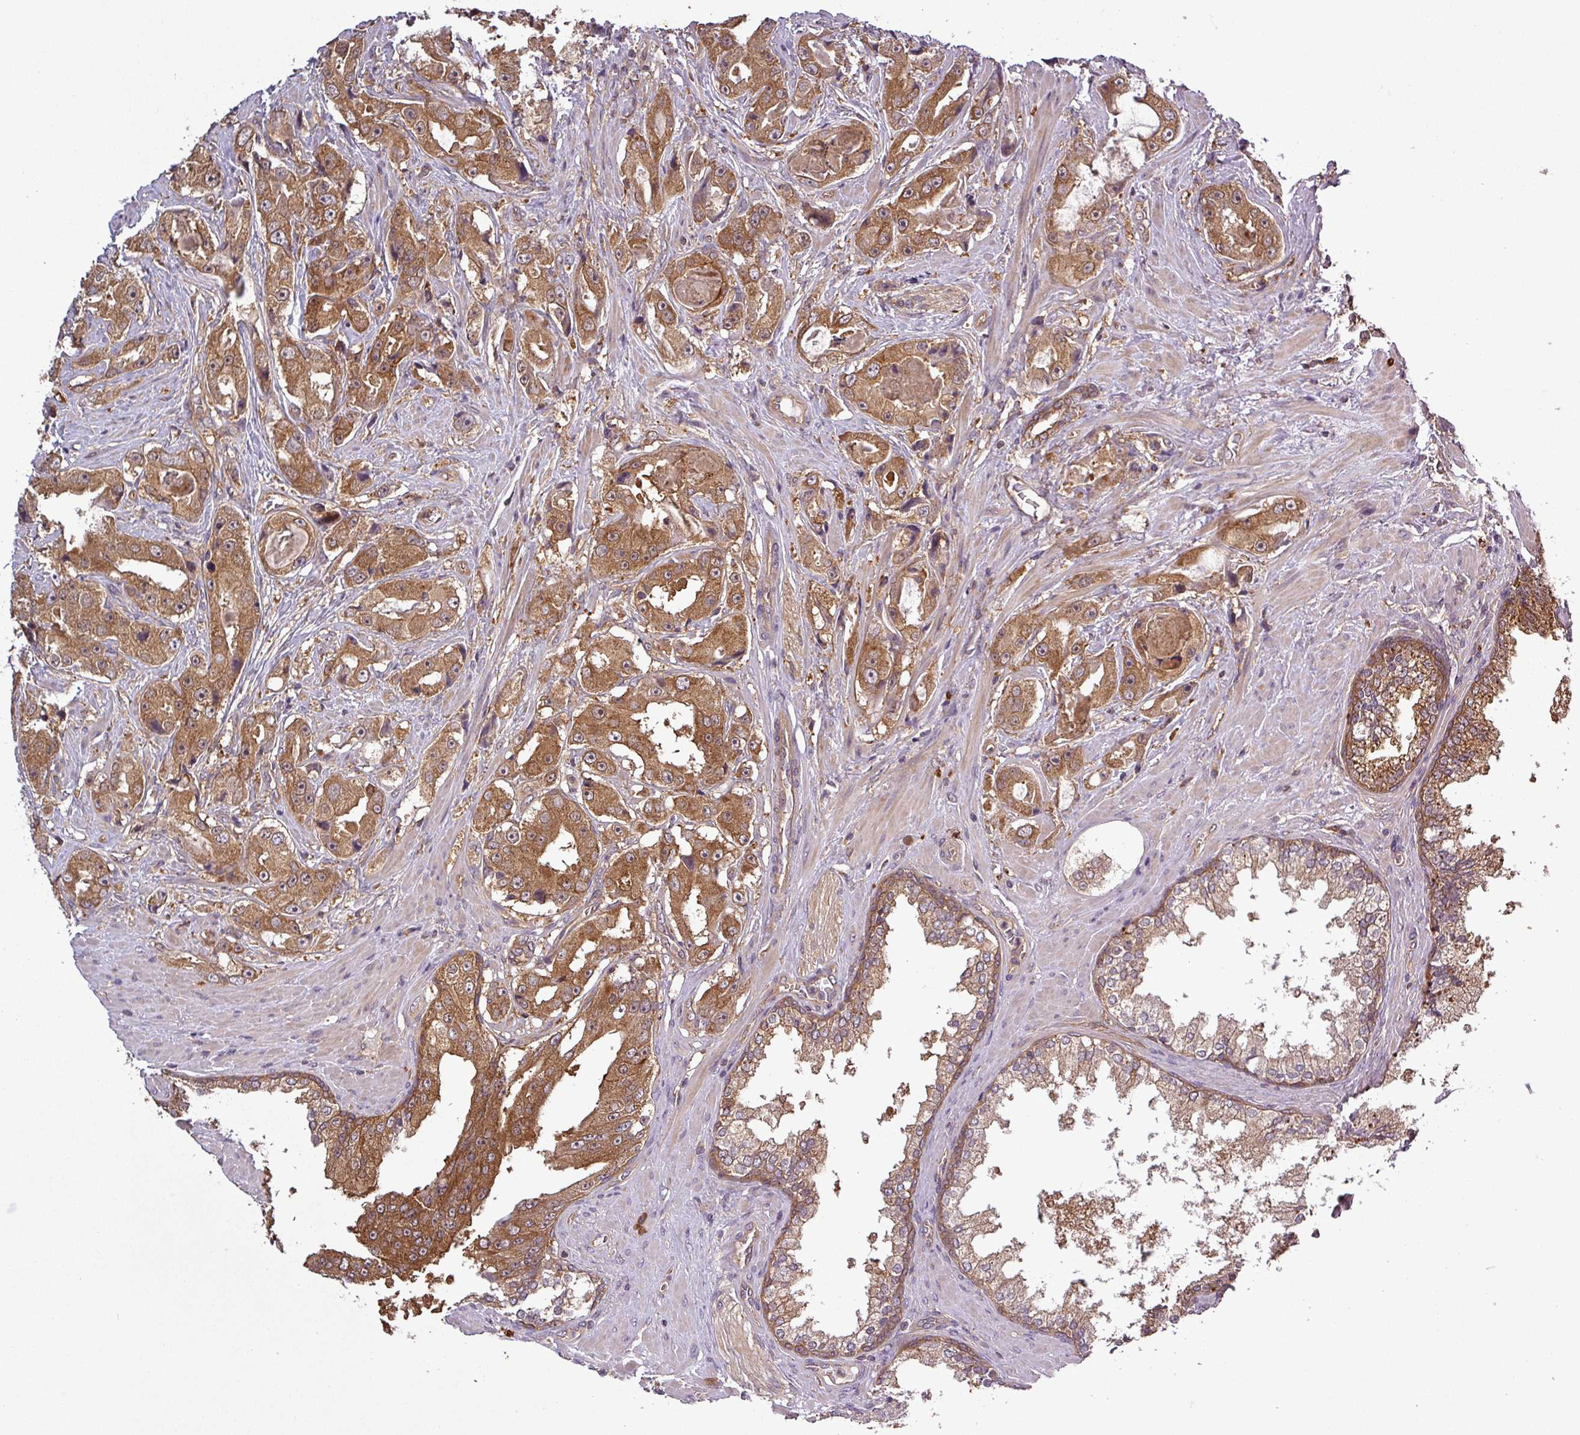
{"staining": {"intensity": "moderate", "quantity": ">75%", "location": "cytoplasmic/membranous"}, "tissue": "prostate cancer", "cell_type": "Tumor cells", "image_type": "cancer", "snomed": [{"axis": "morphology", "description": "Adenocarcinoma, High grade"}, {"axis": "topography", "description": "Prostate"}], "caption": "Moderate cytoplasmic/membranous expression for a protein is seen in about >75% of tumor cells of adenocarcinoma (high-grade) (prostate) using immunohistochemistry (IHC).", "gene": "SIRPB2", "patient": {"sex": "male", "age": 73}}